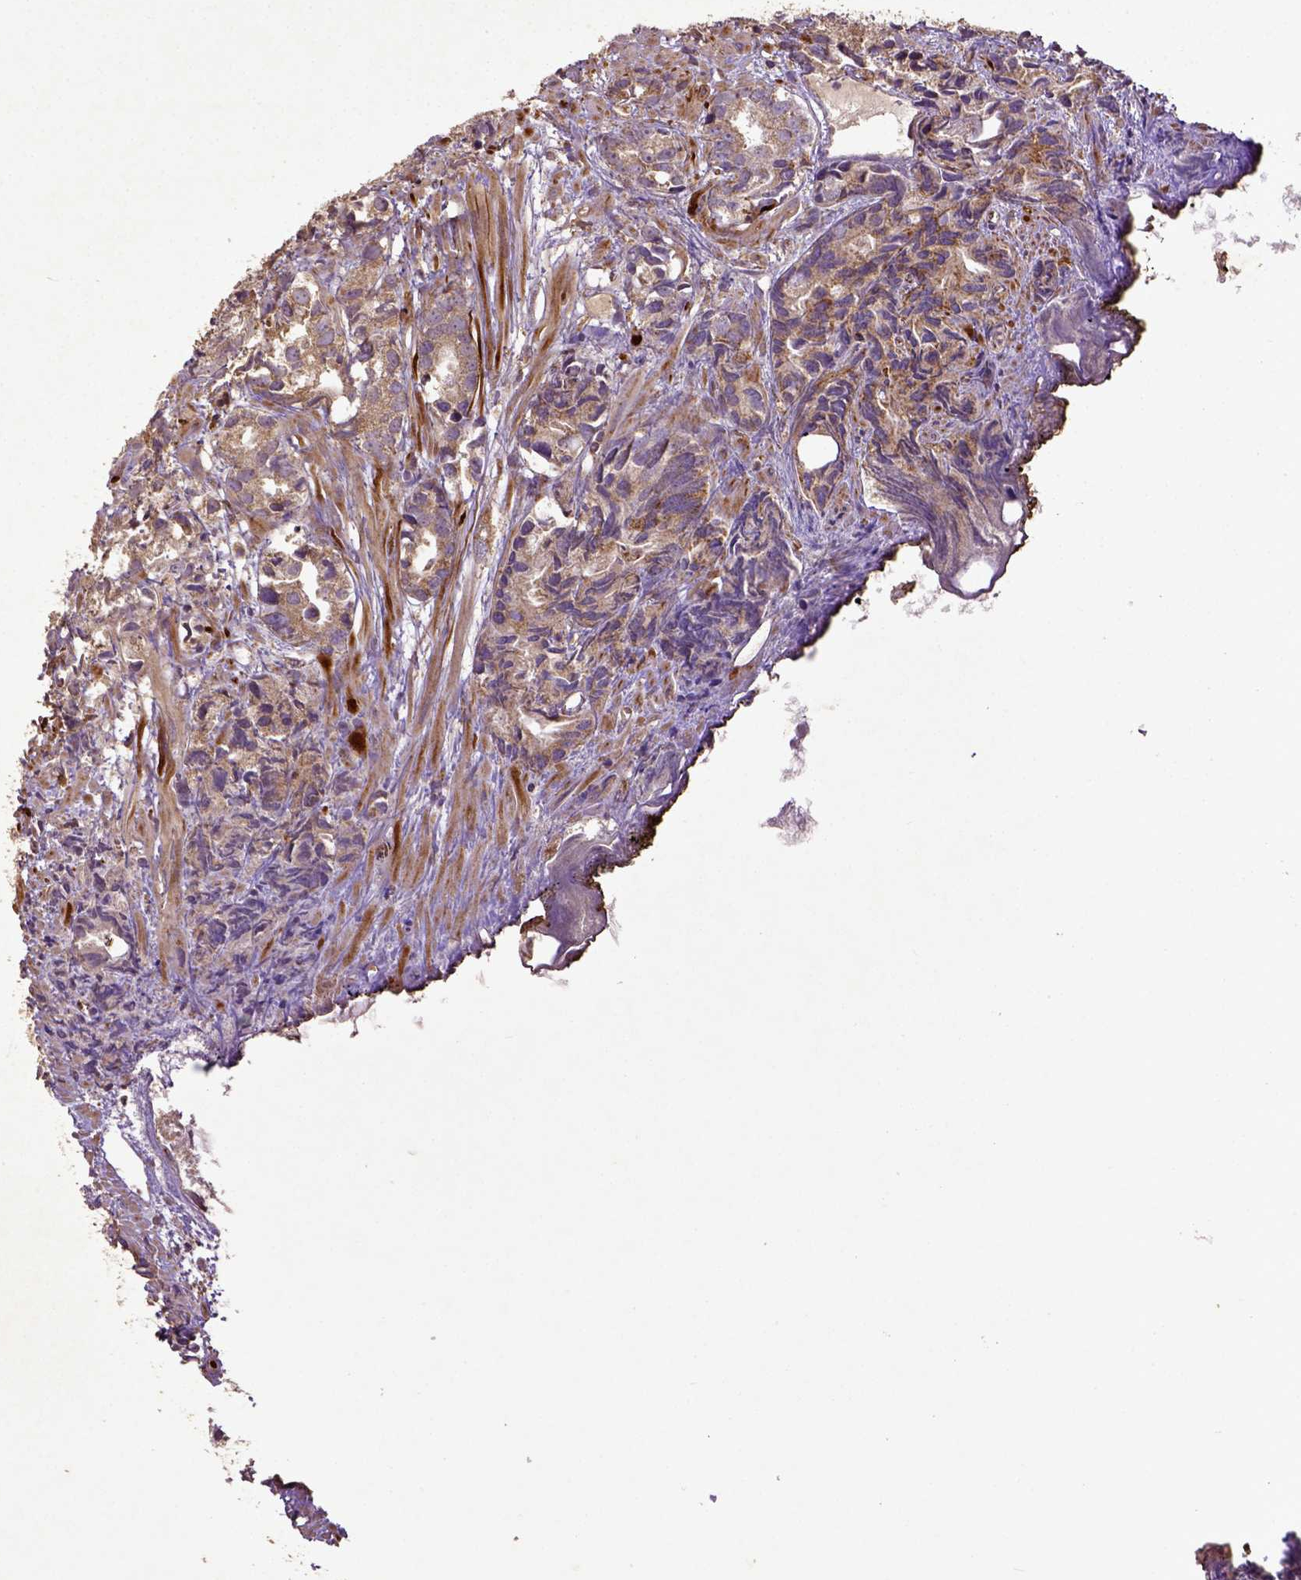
{"staining": {"intensity": "moderate", "quantity": ">75%", "location": "cytoplasmic/membranous"}, "tissue": "prostate cancer", "cell_type": "Tumor cells", "image_type": "cancer", "snomed": [{"axis": "morphology", "description": "Adenocarcinoma, High grade"}, {"axis": "topography", "description": "Prostate"}], "caption": "Human prostate high-grade adenocarcinoma stained for a protein (brown) shows moderate cytoplasmic/membranous positive positivity in approximately >75% of tumor cells.", "gene": "MT-CO1", "patient": {"sex": "male", "age": 79}}